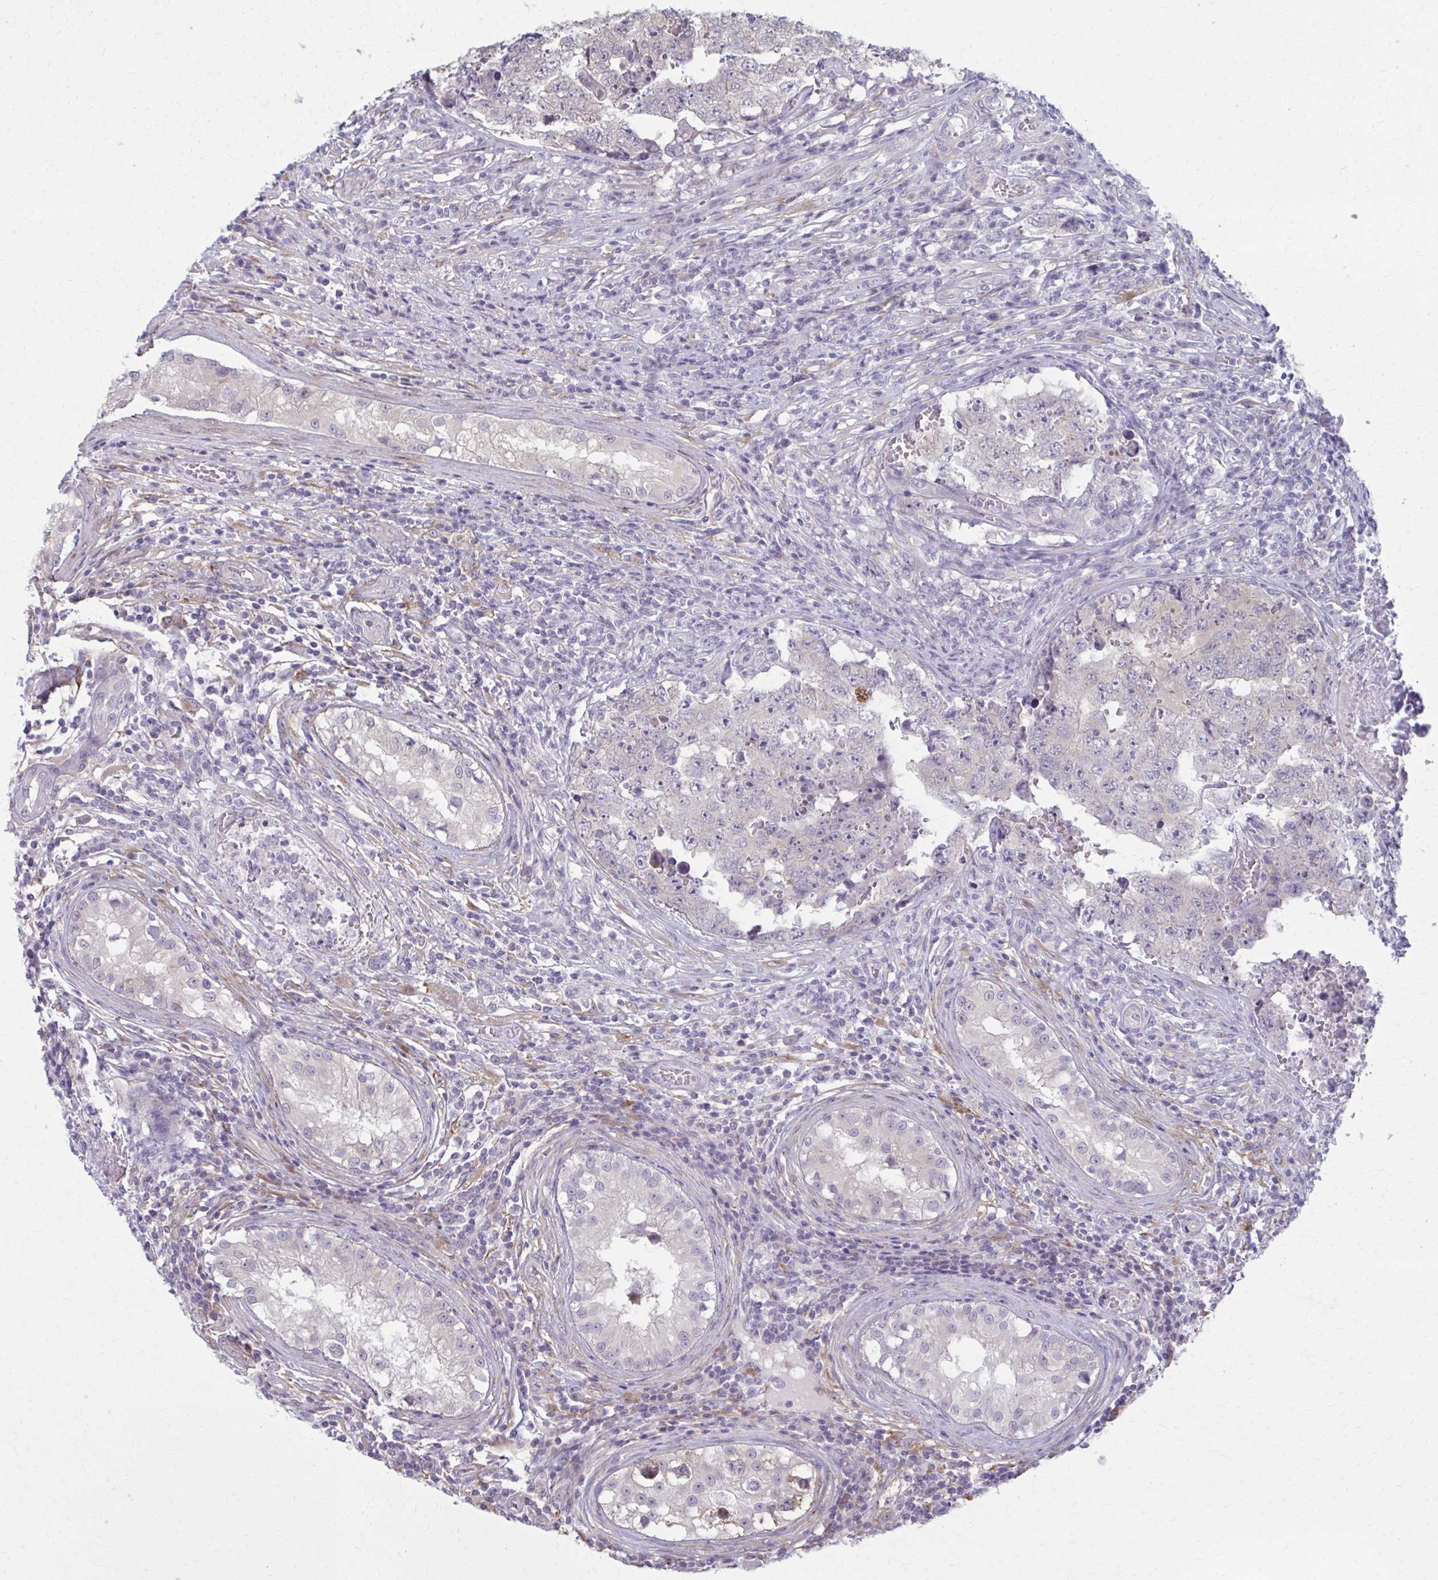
{"staining": {"intensity": "negative", "quantity": "none", "location": "none"}, "tissue": "testis cancer", "cell_type": "Tumor cells", "image_type": "cancer", "snomed": [{"axis": "morphology", "description": "Carcinoma, Embryonal, NOS"}, {"axis": "topography", "description": "Testis"}], "caption": "Immunohistochemistry (IHC) of testis embryonal carcinoma demonstrates no staining in tumor cells.", "gene": "NUMBL", "patient": {"sex": "male", "age": 25}}